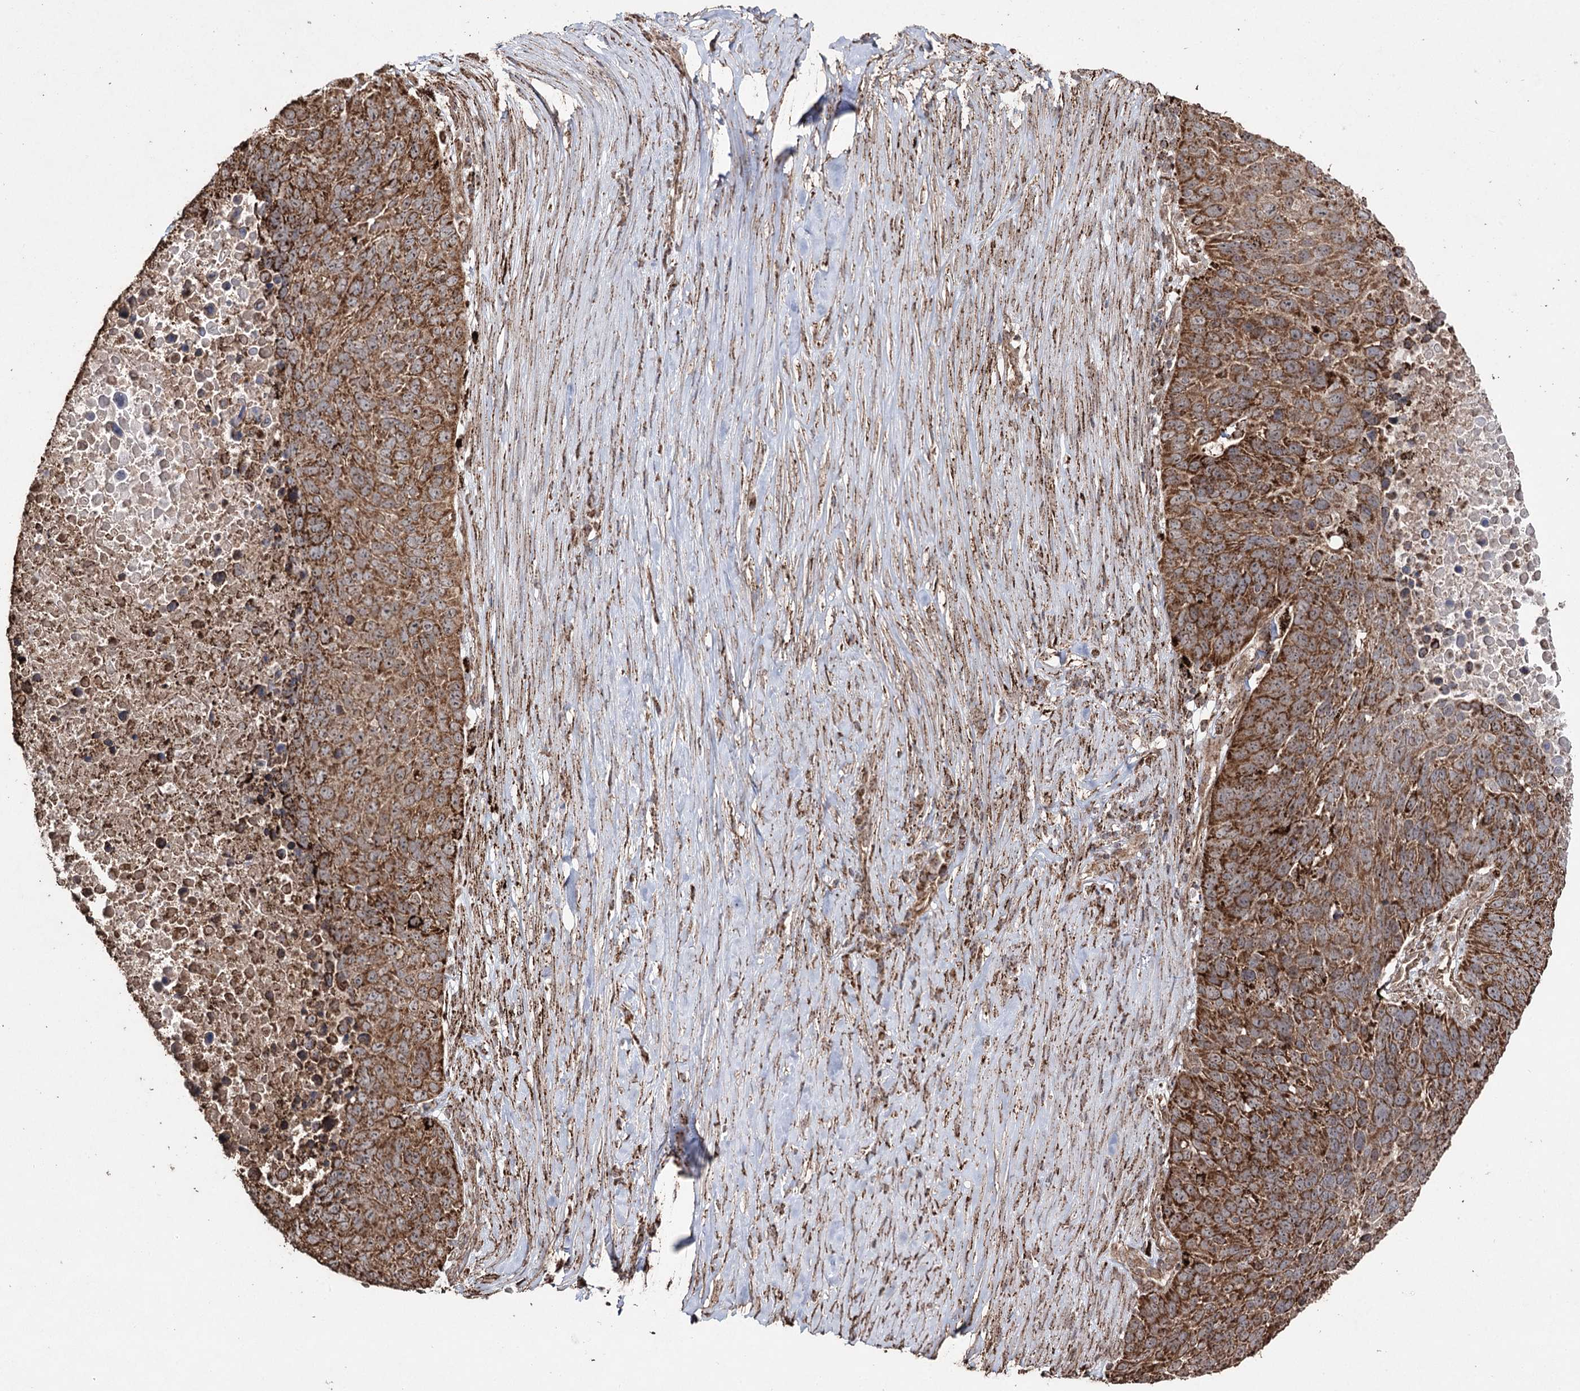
{"staining": {"intensity": "moderate", "quantity": ">75%", "location": "cytoplasmic/membranous"}, "tissue": "lung cancer", "cell_type": "Tumor cells", "image_type": "cancer", "snomed": [{"axis": "morphology", "description": "Normal tissue, NOS"}, {"axis": "morphology", "description": "Squamous cell carcinoma, NOS"}, {"axis": "topography", "description": "Lymph node"}, {"axis": "topography", "description": "Lung"}], "caption": "Moderate cytoplasmic/membranous positivity is appreciated in about >75% of tumor cells in lung cancer.", "gene": "SLF2", "patient": {"sex": "male", "age": 66}}